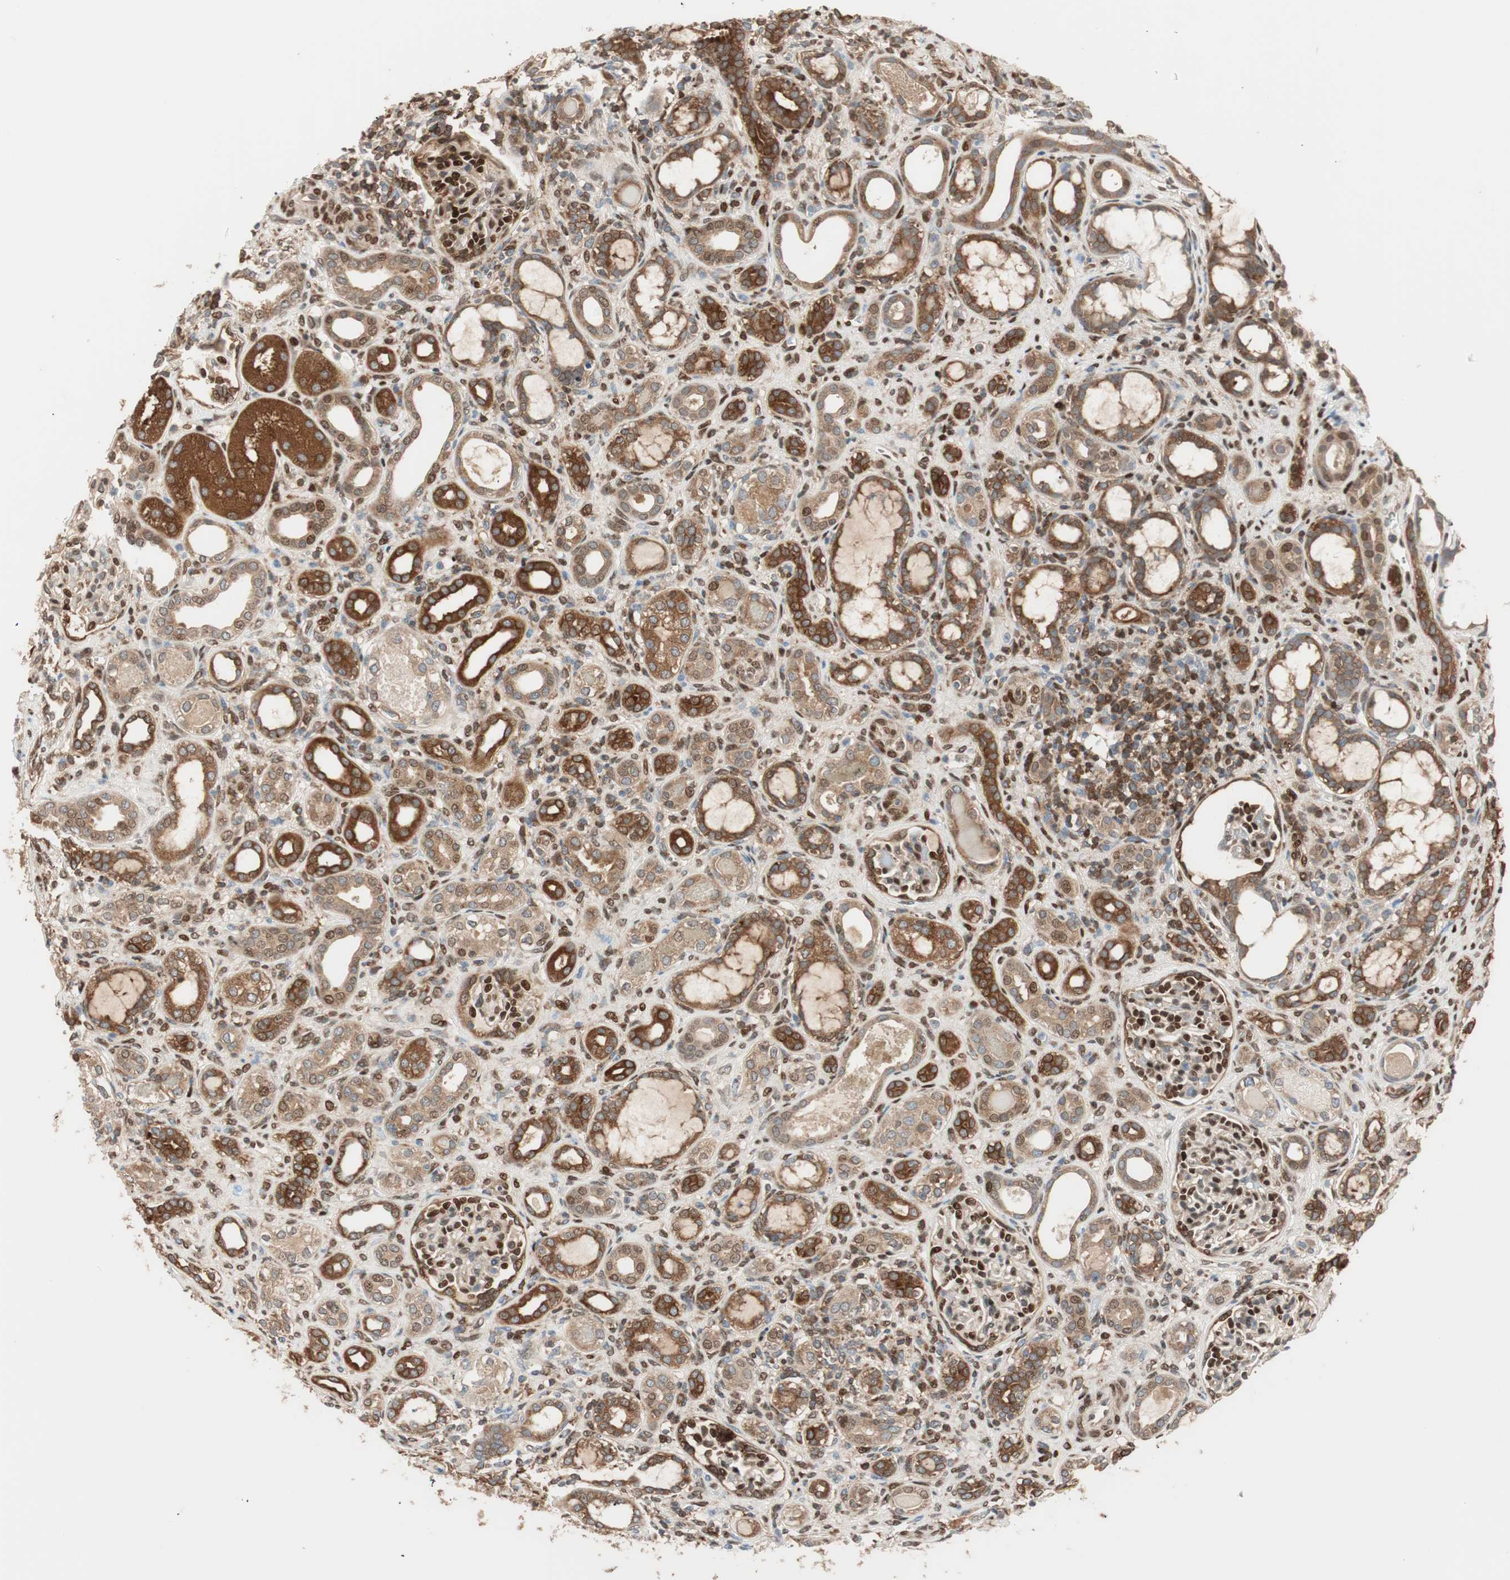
{"staining": {"intensity": "strong", "quantity": ">75%", "location": "cytoplasmic/membranous,nuclear"}, "tissue": "kidney", "cell_type": "Cells in glomeruli", "image_type": "normal", "snomed": [{"axis": "morphology", "description": "Normal tissue, NOS"}, {"axis": "topography", "description": "Kidney"}], "caption": "Brown immunohistochemical staining in unremarkable kidney shows strong cytoplasmic/membranous,nuclear positivity in approximately >75% of cells in glomeruli.", "gene": "BIN1", "patient": {"sex": "male", "age": 7}}